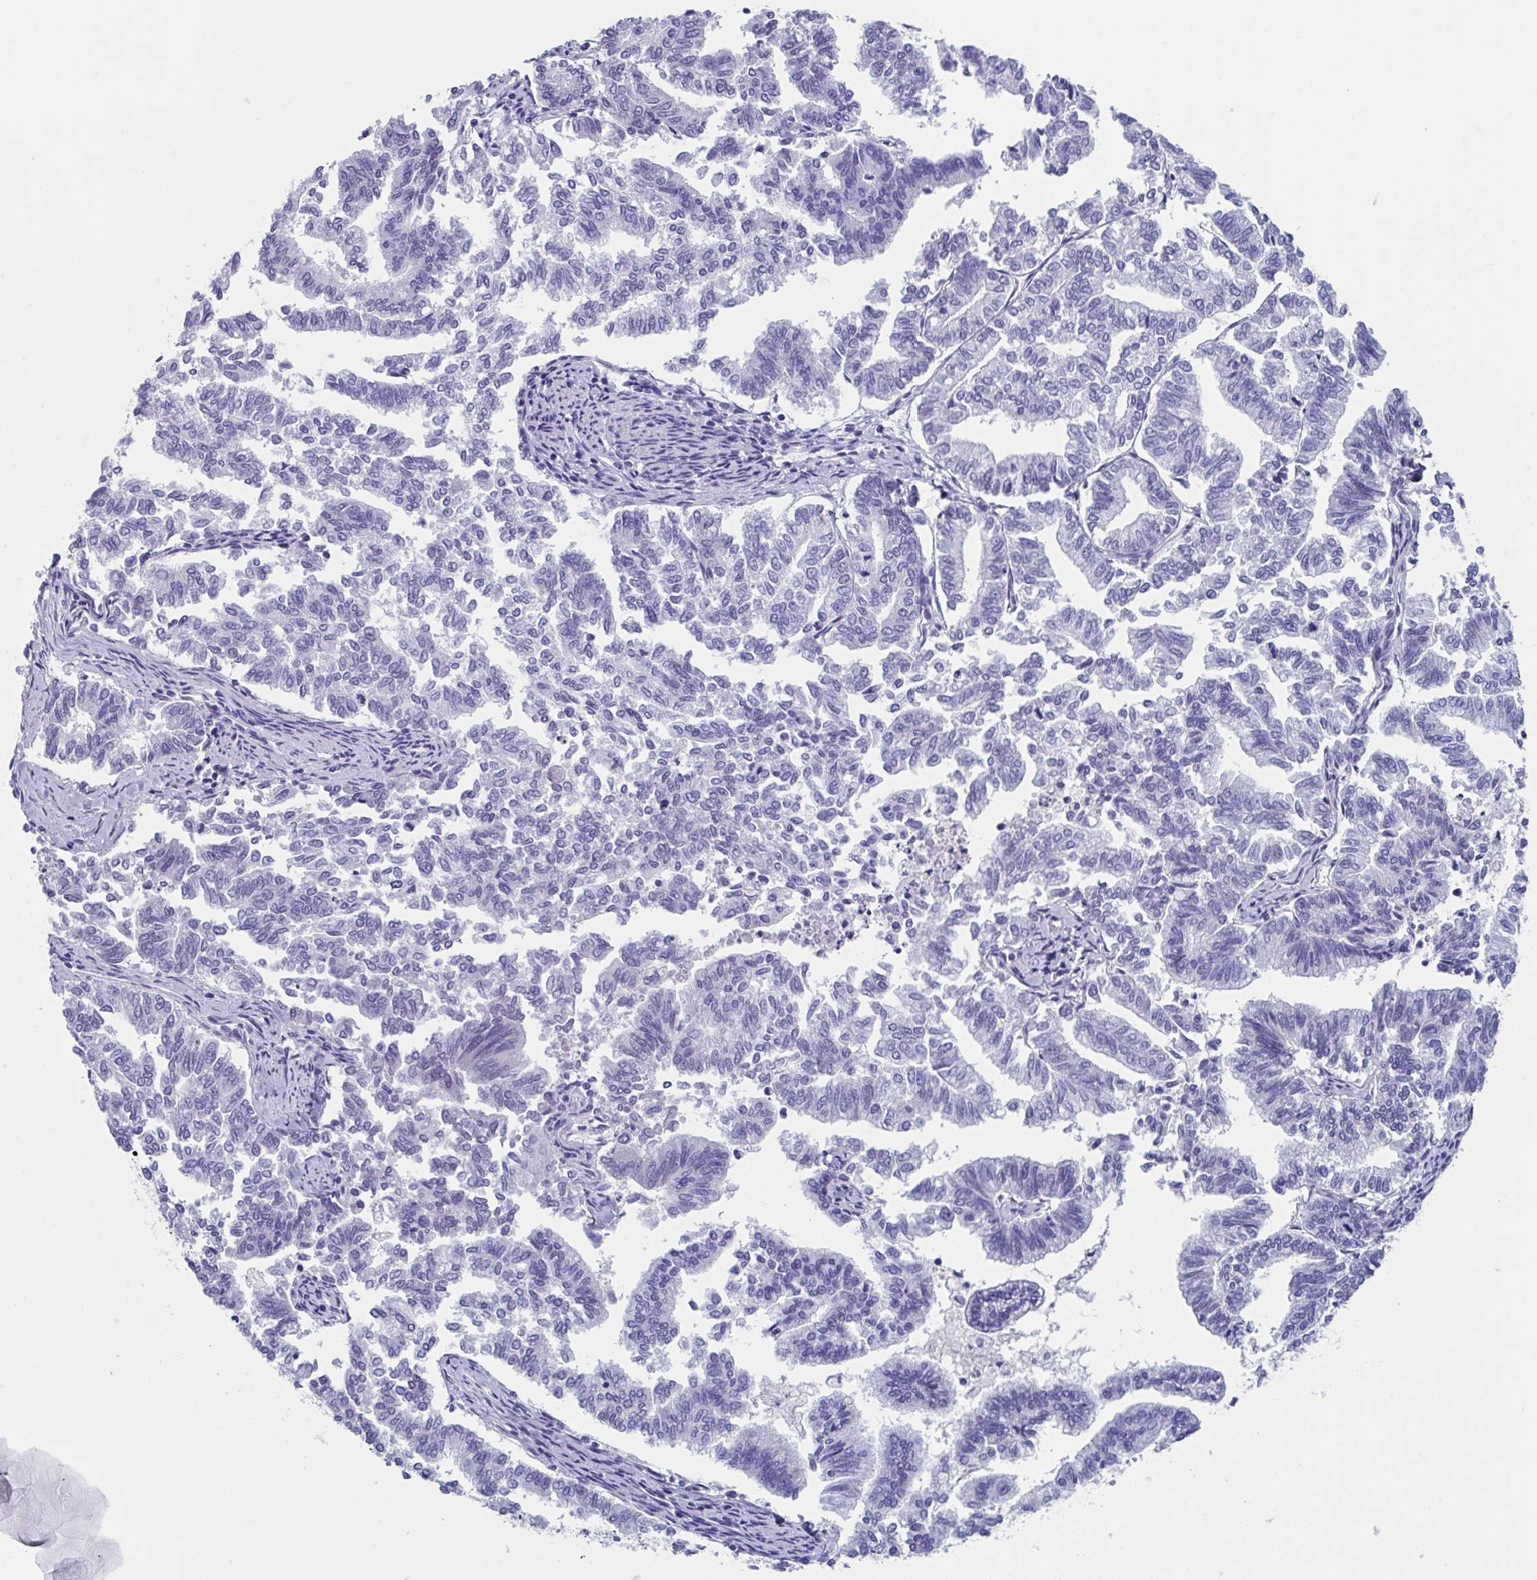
{"staining": {"intensity": "negative", "quantity": "none", "location": "none"}, "tissue": "endometrial cancer", "cell_type": "Tumor cells", "image_type": "cancer", "snomed": [{"axis": "morphology", "description": "Adenocarcinoma, NOS"}, {"axis": "topography", "description": "Endometrium"}], "caption": "Immunohistochemistry (IHC) of human endometrial cancer (adenocarcinoma) displays no positivity in tumor cells. (DAB immunohistochemistry, high magnification).", "gene": "USP35", "patient": {"sex": "female", "age": 79}}